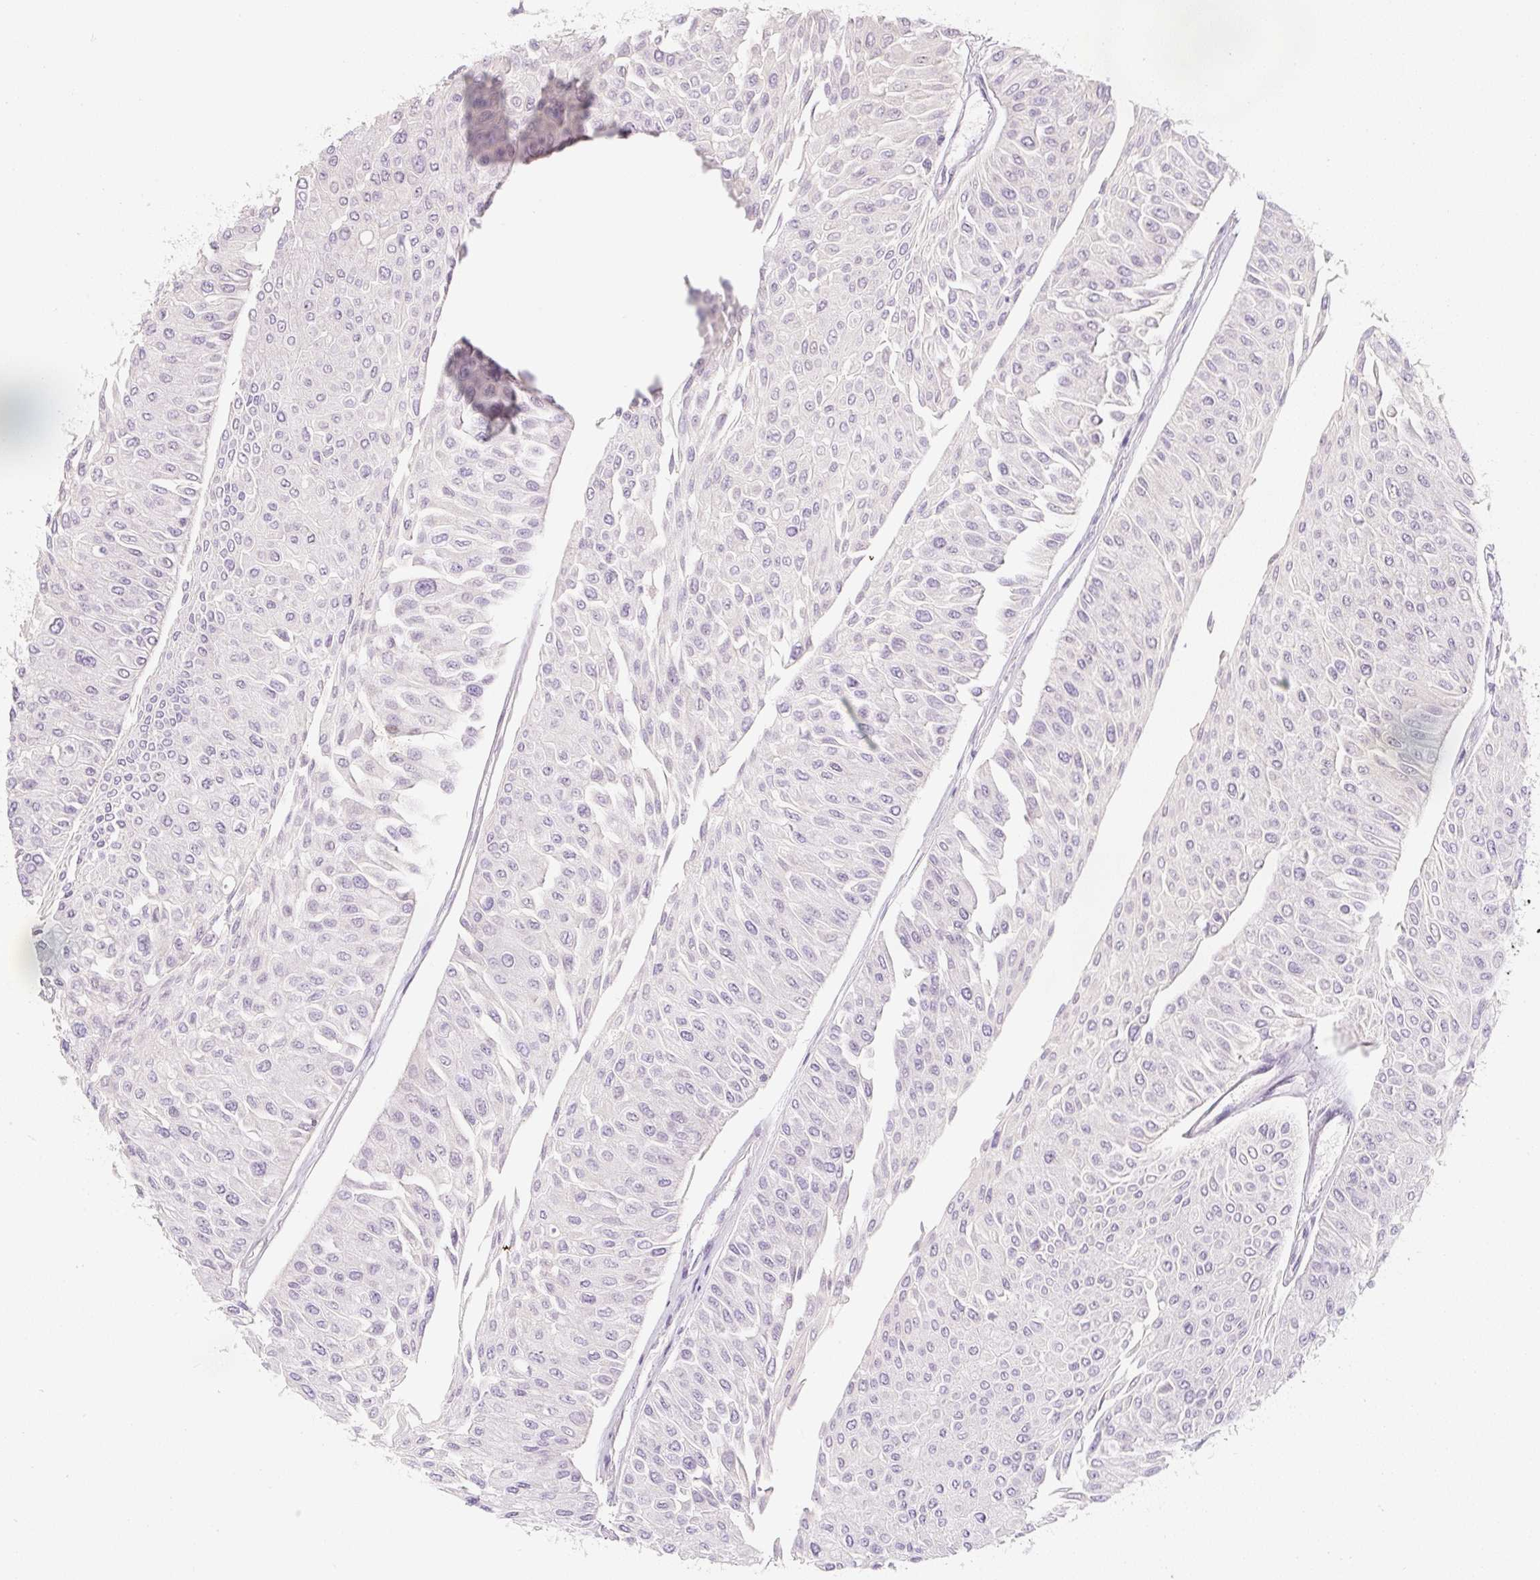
{"staining": {"intensity": "negative", "quantity": "none", "location": "none"}, "tissue": "urothelial cancer", "cell_type": "Tumor cells", "image_type": "cancer", "snomed": [{"axis": "morphology", "description": "Urothelial carcinoma, Low grade"}, {"axis": "topography", "description": "Urinary bladder"}], "caption": "Immunohistochemistry of low-grade urothelial carcinoma shows no expression in tumor cells. (Stains: DAB (3,3'-diaminobenzidine) immunohistochemistry (IHC) with hematoxylin counter stain, Microscopy: brightfield microscopy at high magnification).", "gene": "PWWP3B", "patient": {"sex": "male", "age": 67}}